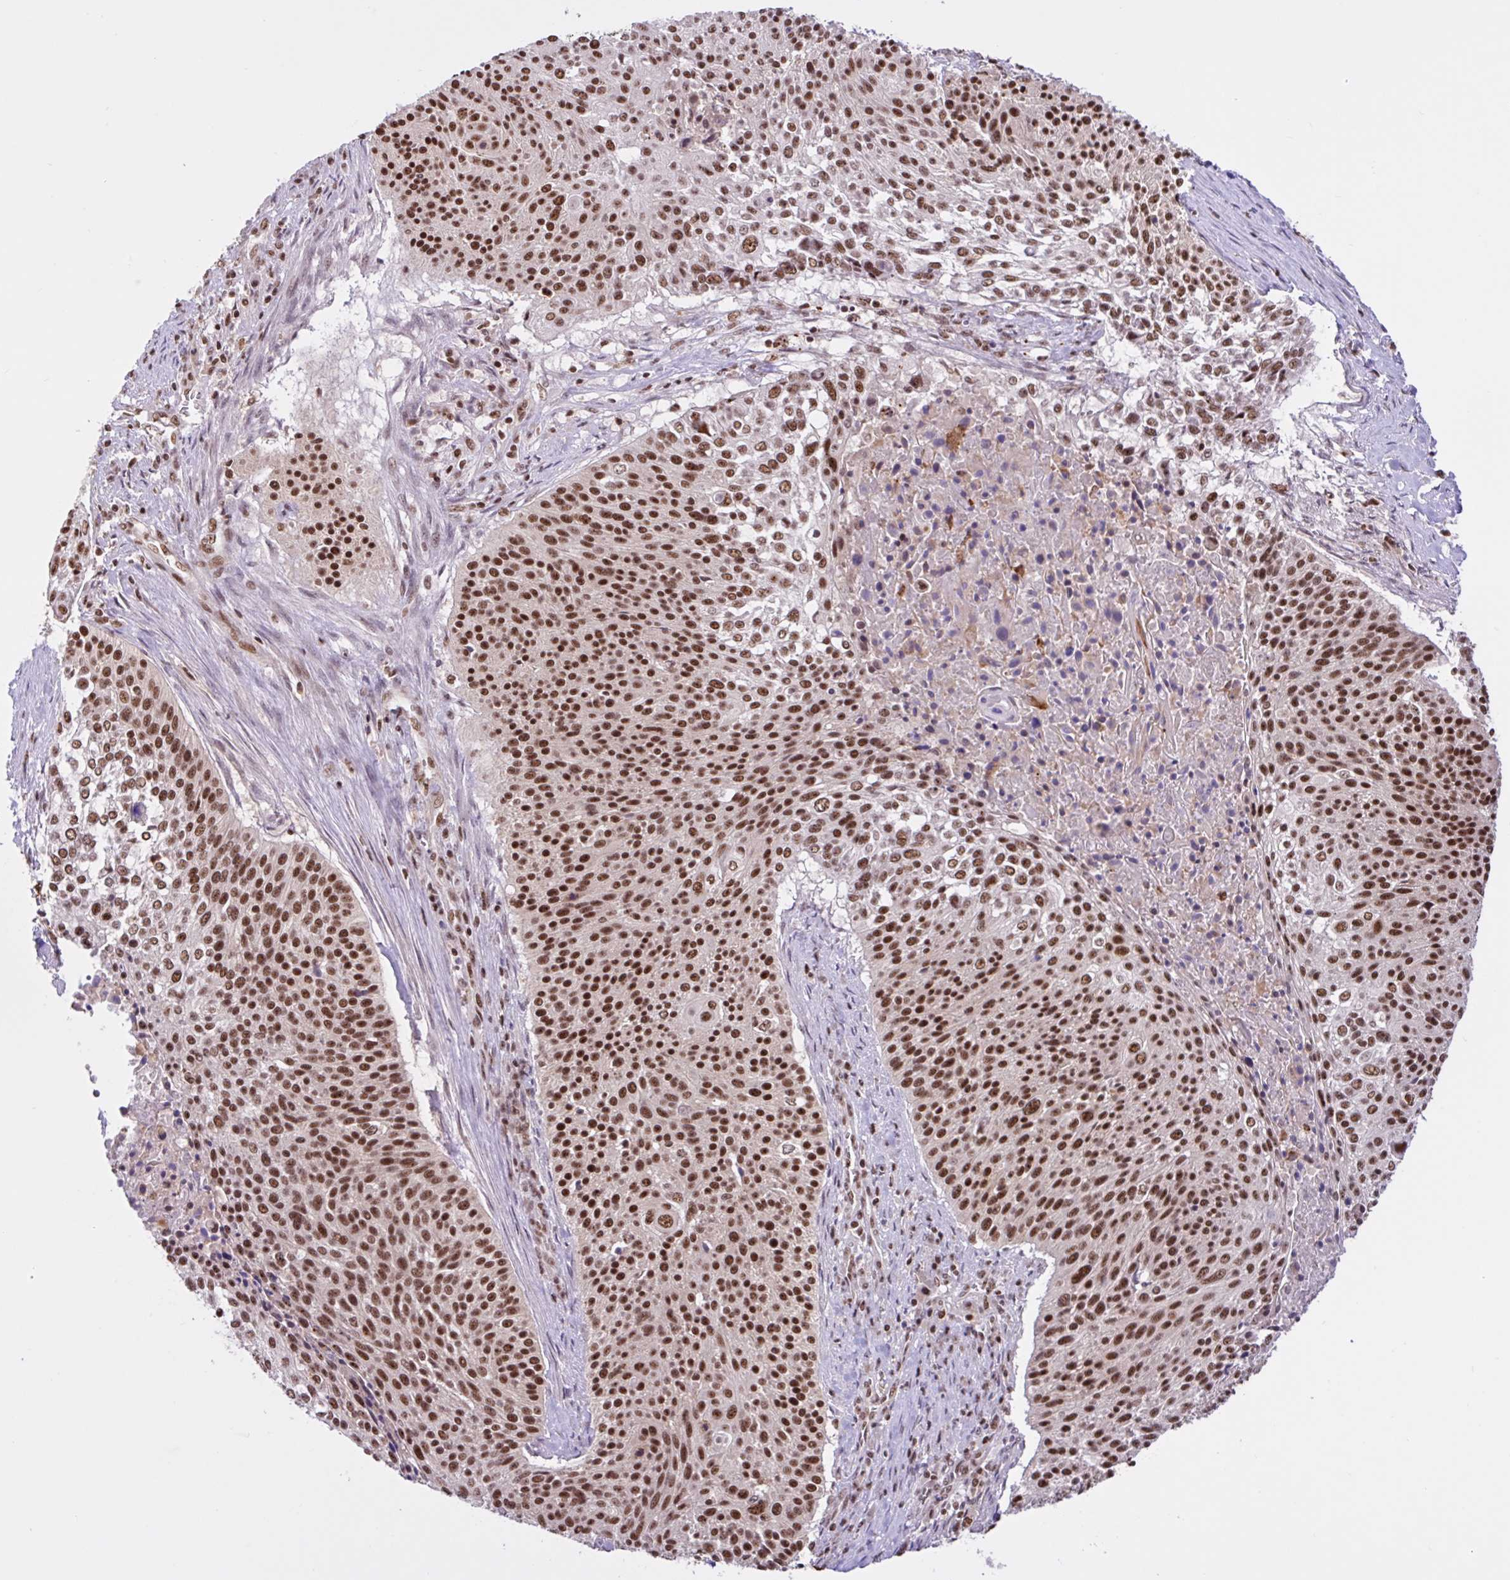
{"staining": {"intensity": "moderate", "quantity": ">75%", "location": "nuclear"}, "tissue": "cervical cancer", "cell_type": "Tumor cells", "image_type": "cancer", "snomed": [{"axis": "morphology", "description": "Squamous cell carcinoma, NOS"}, {"axis": "topography", "description": "Cervix"}], "caption": "The micrograph exhibits a brown stain indicating the presence of a protein in the nuclear of tumor cells in cervical squamous cell carcinoma. The staining was performed using DAB to visualize the protein expression in brown, while the nuclei were stained in blue with hematoxylin (Magnification: 20x).", "gene": "CCDC12", "patient": {"sex": "female", "age": 31}}